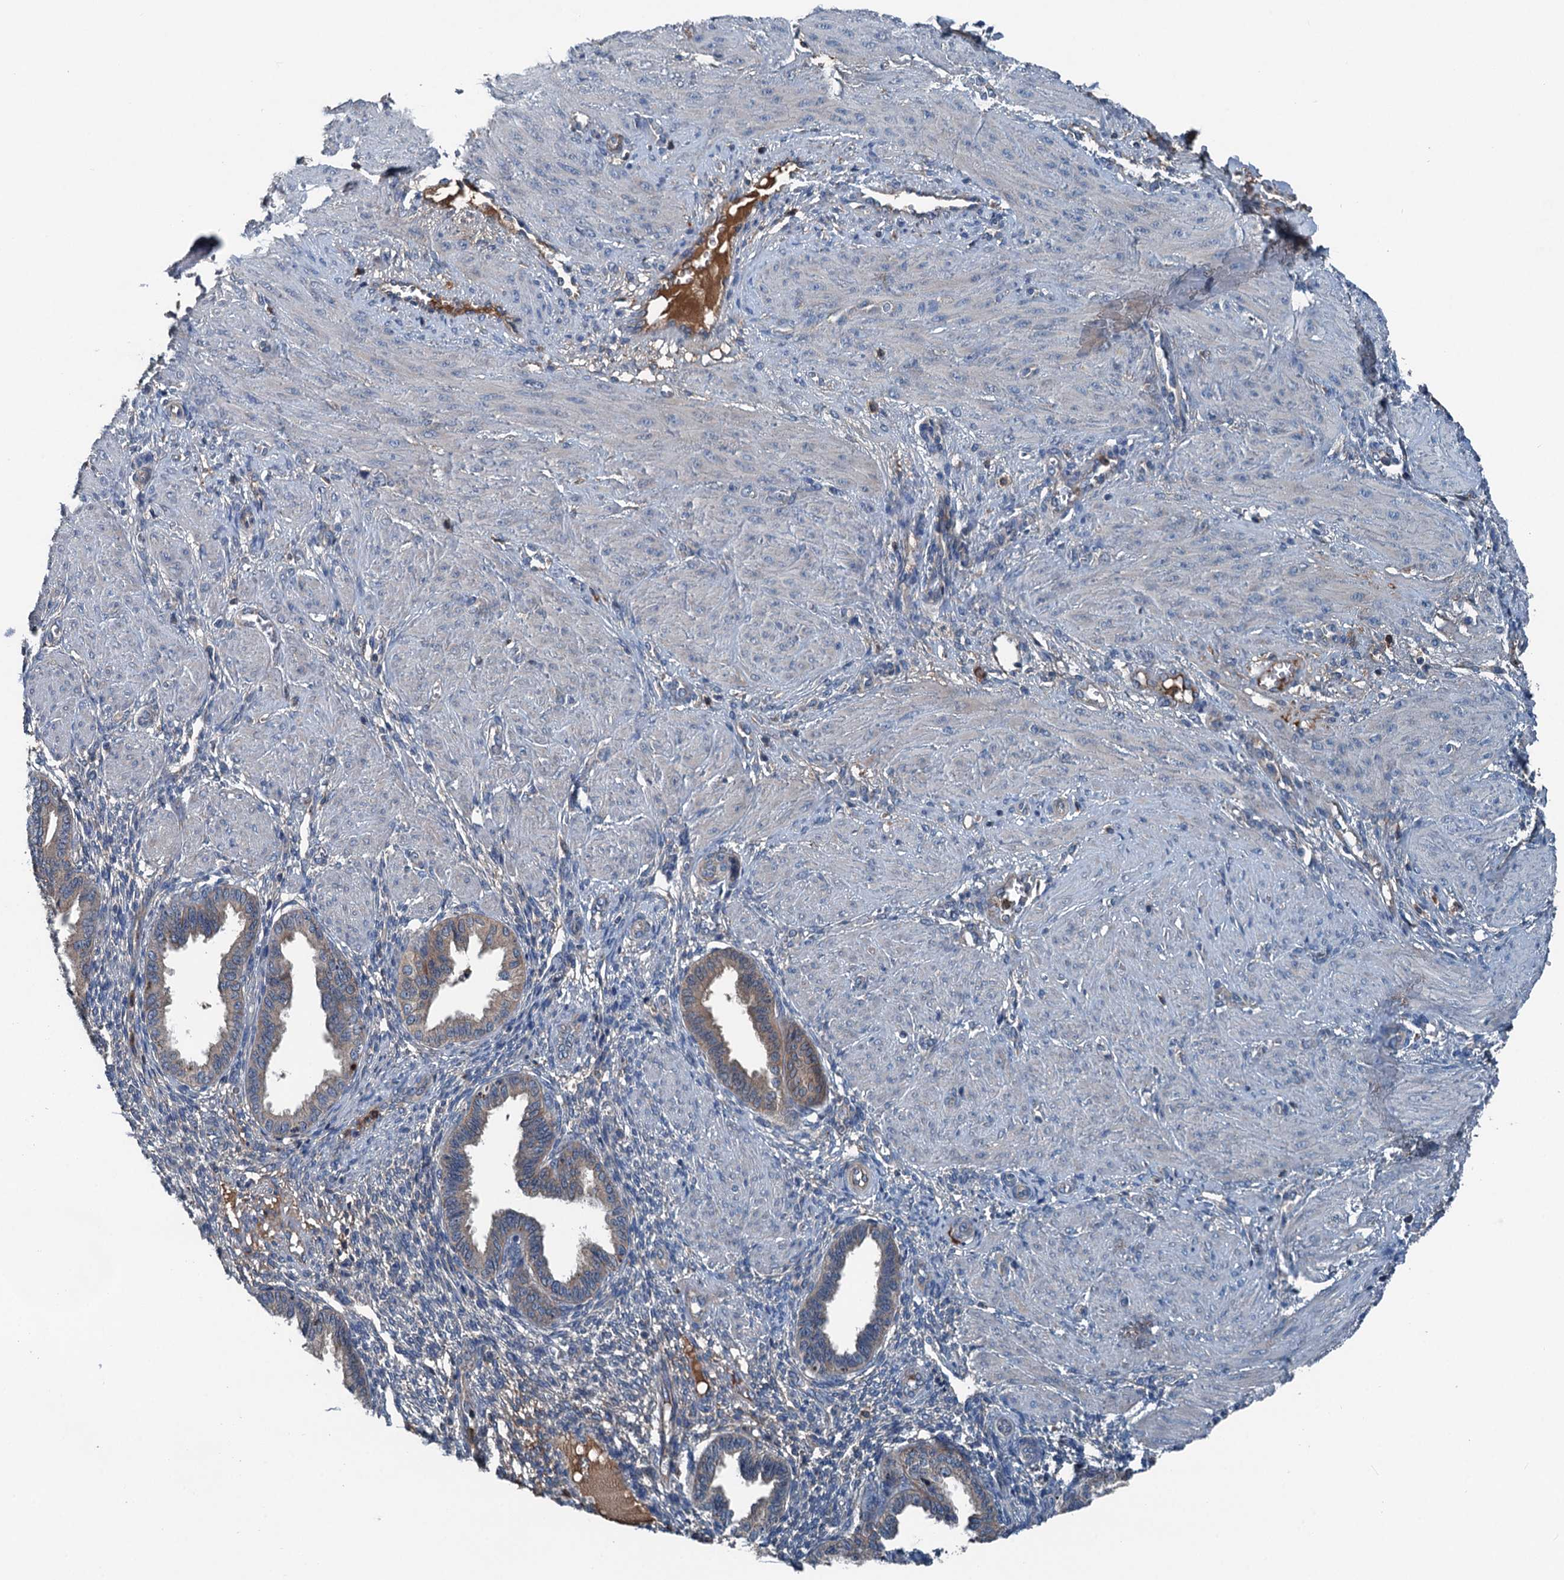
{"staining": {"intensity": "negative", "quantity": "none", "location": "none"}, "tissue": "endometrium", "cell_type": "Cells in endometrial stroma", "image_type": "normal", "snomed": [{"axis": "morphology", "description": "Normal tissue, NOS"}, {"axis": "topography", "description": "Endometrium"}], "caption": "IHC of normal endometrium demonstrates no staining in cells in endometrial stroma. The staining is performed using DAB brown chromogen with nuclei counter-stained in using hematoxylin.", "gene": "PDSS1", "patient": {"sex": "female", "age": 33}}